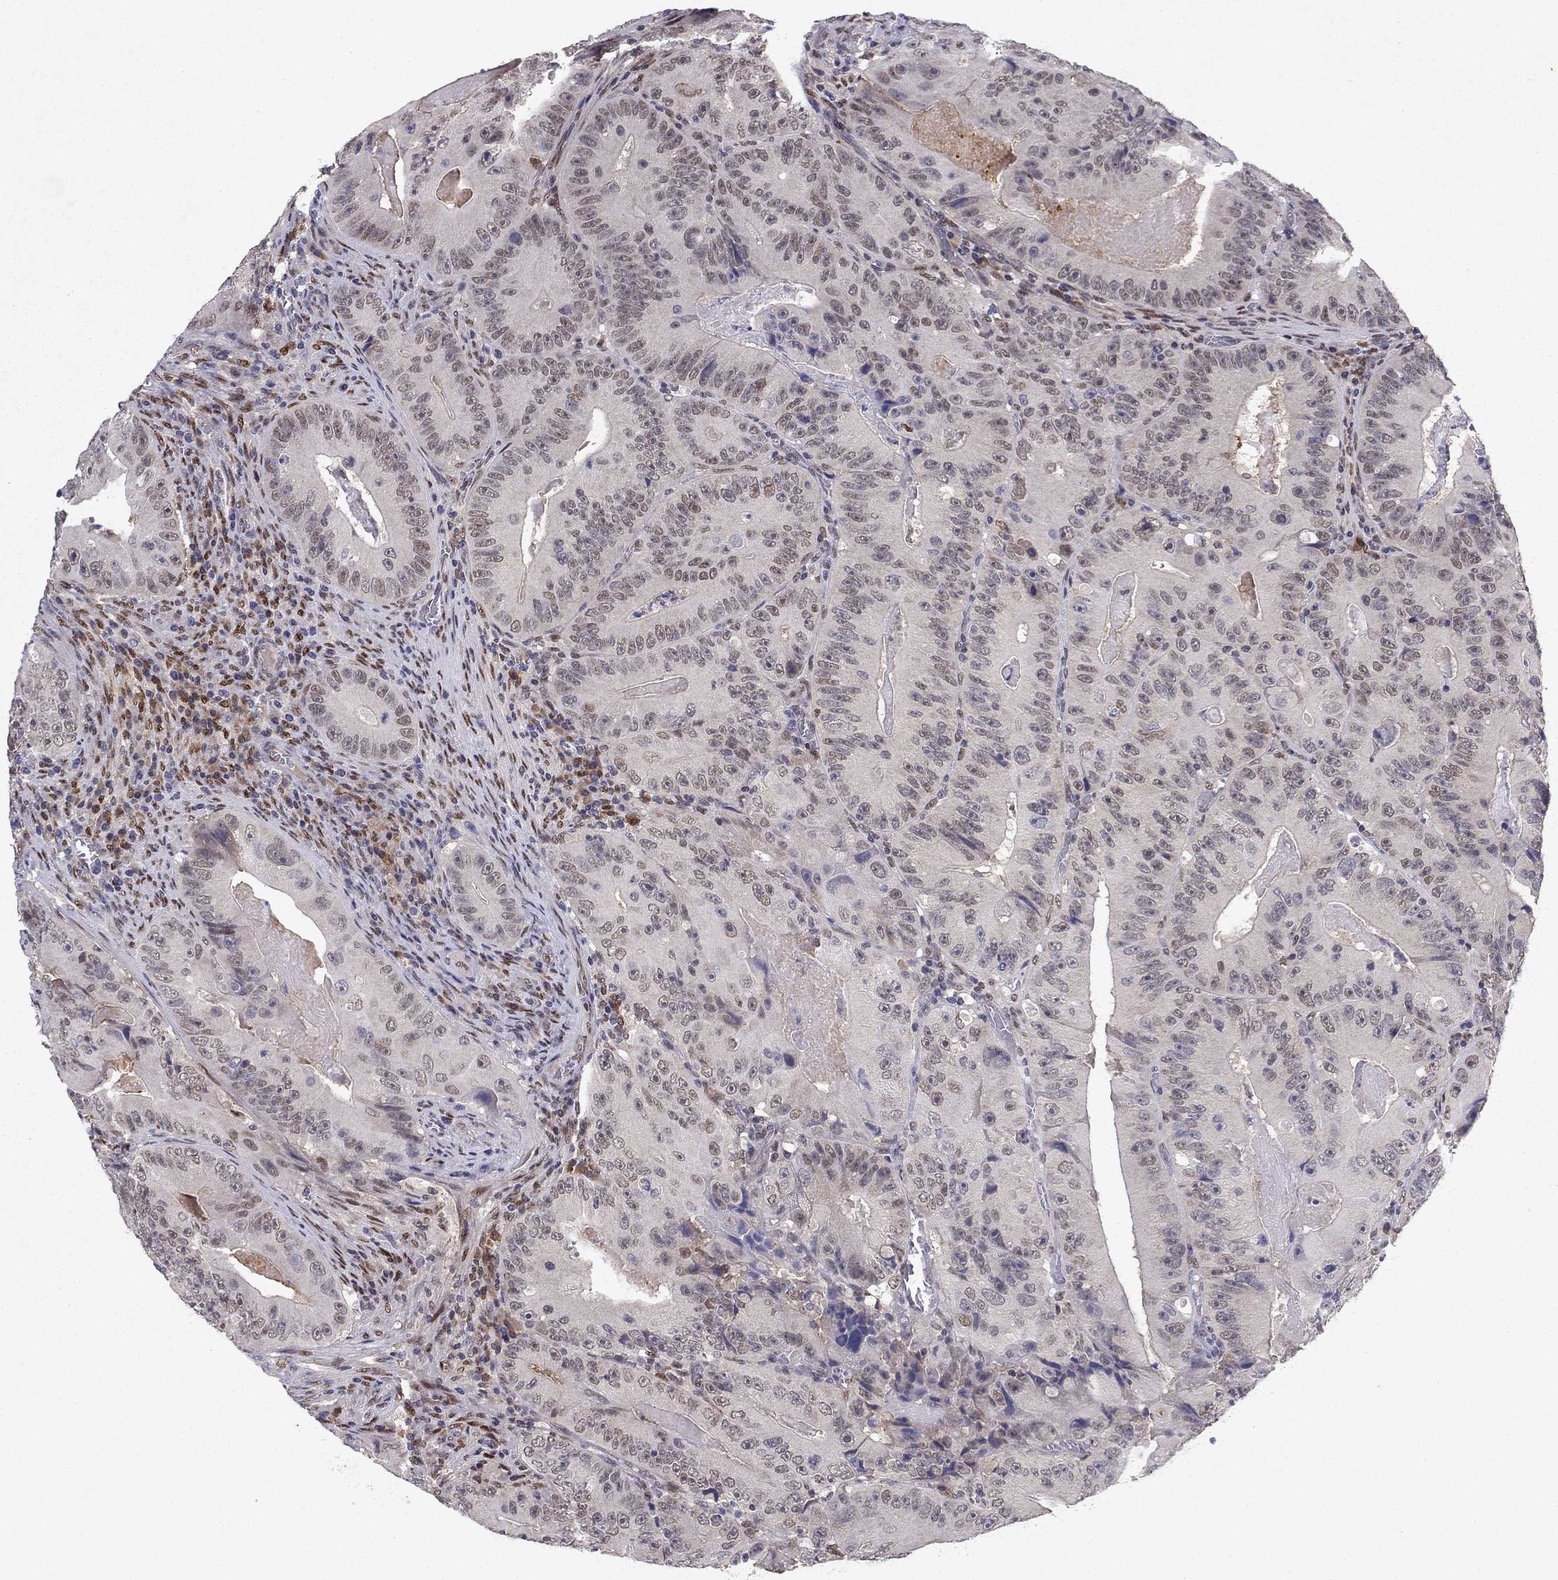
{"staining": {"intensity": "negative", "quantity": "none", "location": "none"}, "tissue": "colorectal cancer", "cell_type": "Tumor cells", "image_type": "cancer", "snomed": [{"axis": "morphology", "description": "Adenocarcinoma, NOS"}, {"axis": "topography", "description": "Colon"}], "caption": "High magnification brightfield microscopy of adenocarcinoma (colorectal) stained with DAB (brown) and counterstained with hematoxylin (blue): tumor cells show no significant expression. Brightfield microscopy of immunohistochemistry stained with DAB (brown) and hematoxylin (blue), captured at high magnification.", "gene": "CRTC1", "patient": {"sex": "female", "age": 86}}